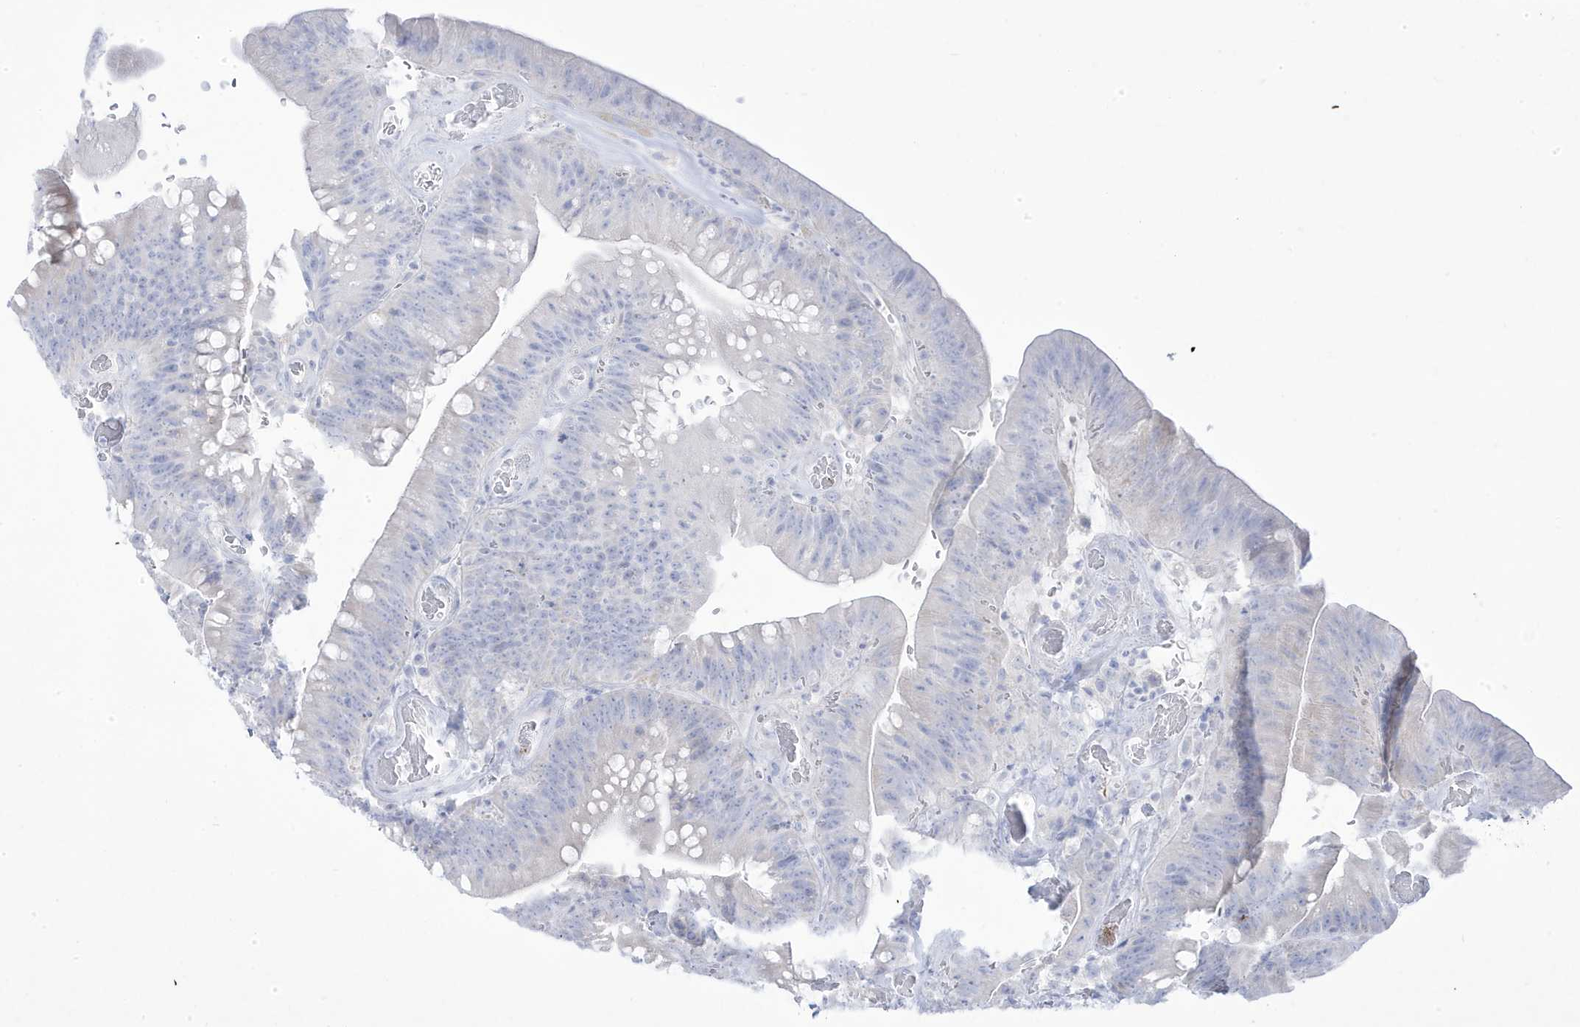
{"staining": {"intensity": "negative", "quantity": "none", "location": "none"}, "tissue": "colorectal cancer", "cell_type": "Tumor cells", "image_type": "cancer", "snomed": [{"axis": "morphology", "description": "Normal tissue, NOS"}, {"axis": "topography", "description": "Colon"}], "caption": "Tumor cells are negative for brown protein staining in colorectal cancer.", "gene": "ADAMTSL3", "patient": {"sex": "female", "age": 82}}